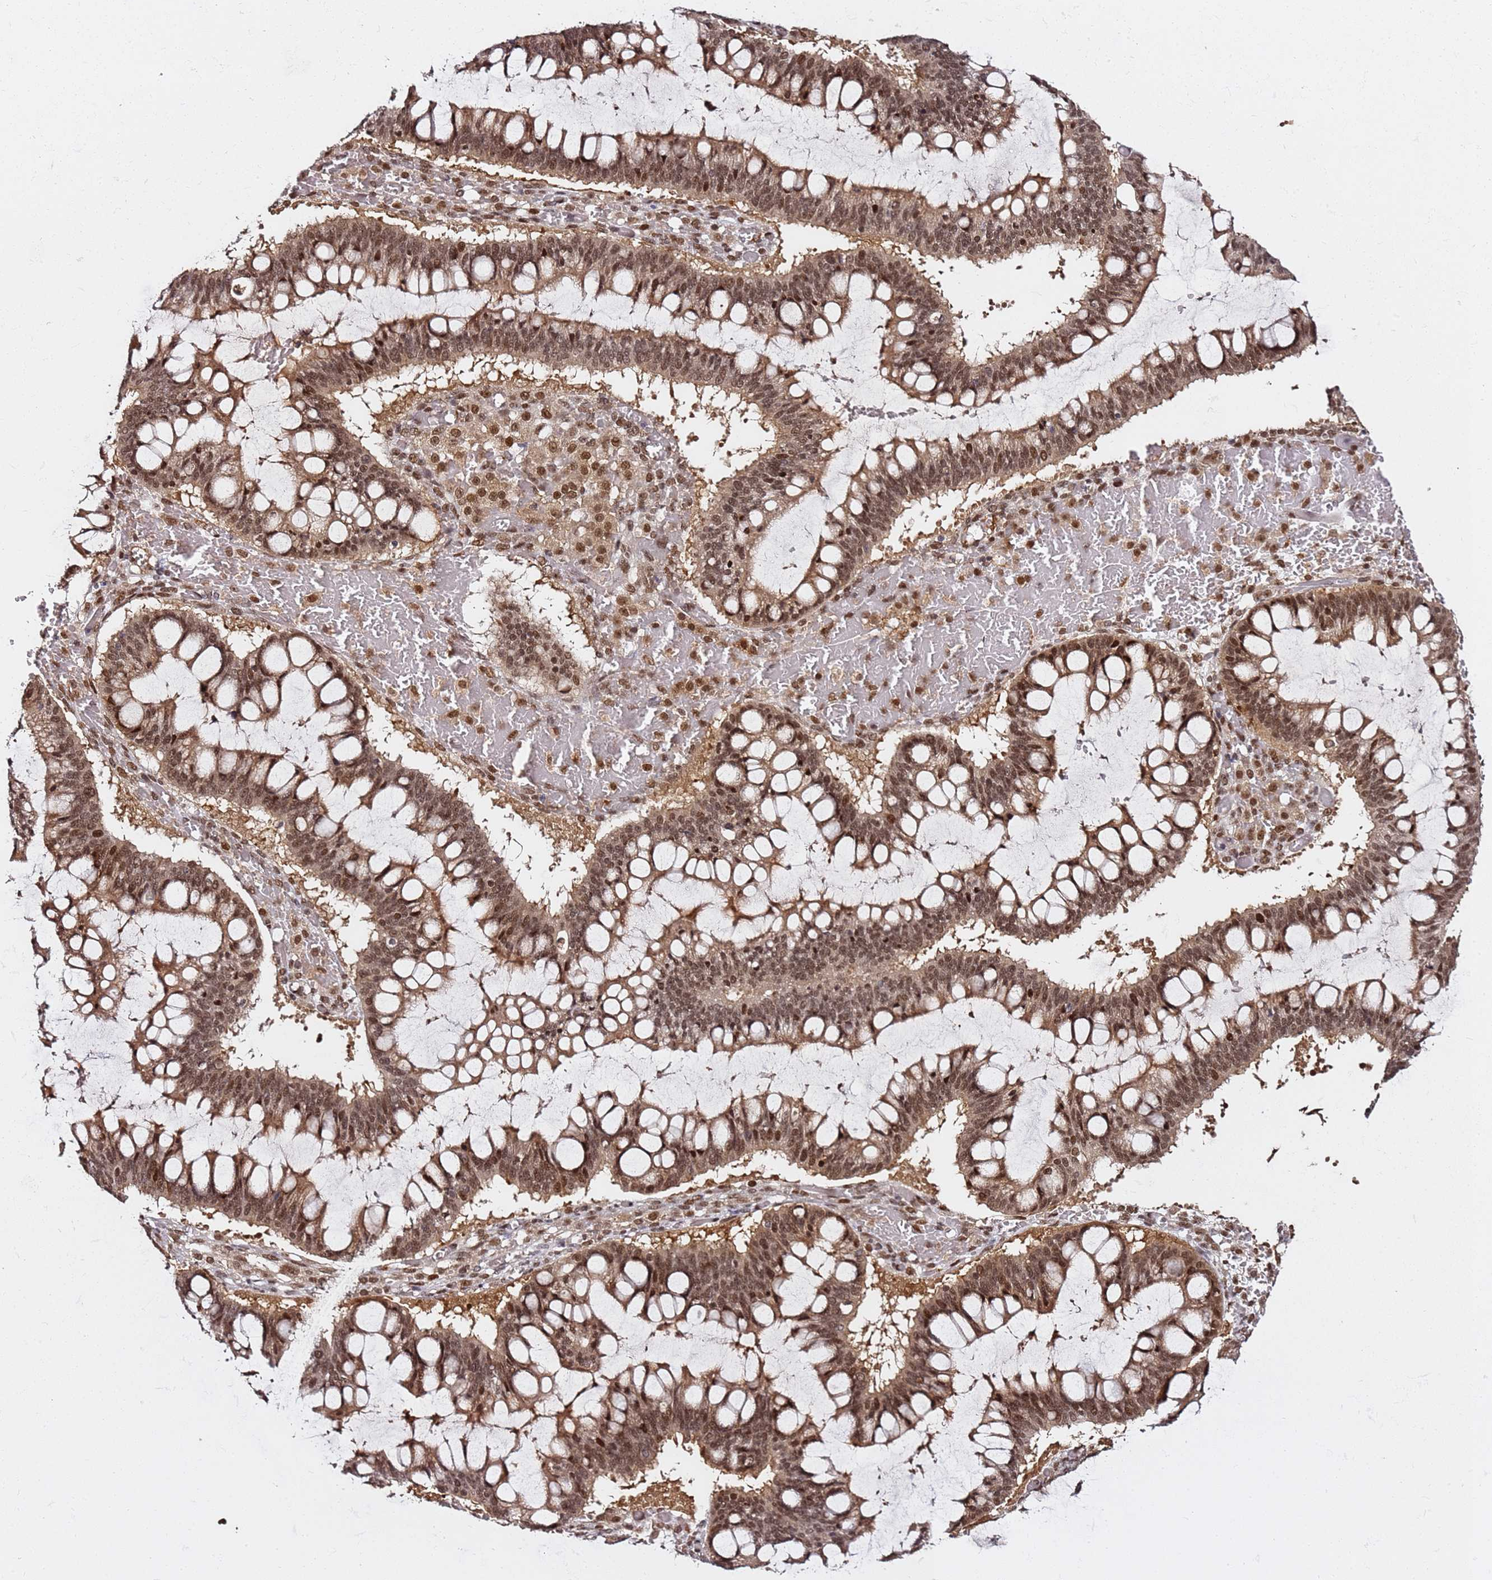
{"staining": {"intensity": "moderate", "quantity": ">75%", "location": "cytoplasmic/membranous,nuclear"}, "tissue": "ovarian cancer", "cell_type": "Tumor cells", "image_type": "cancer", "snomed": [{"axis": "morphology", "description": "Cystadenocarcinoma, mucinous, NOS"}, {"axis": "topography", "description": "Ovary"}], "caption": "About >75% of tumor cells in ovarian mucinous cystadenocarcinoma display moderate cytoplasmic/membranous and nuclear protein expression as visualized by brown immunohistochemical staining.", "gene": "RGS18", "patient": {"sex": "female", "age": 73}}